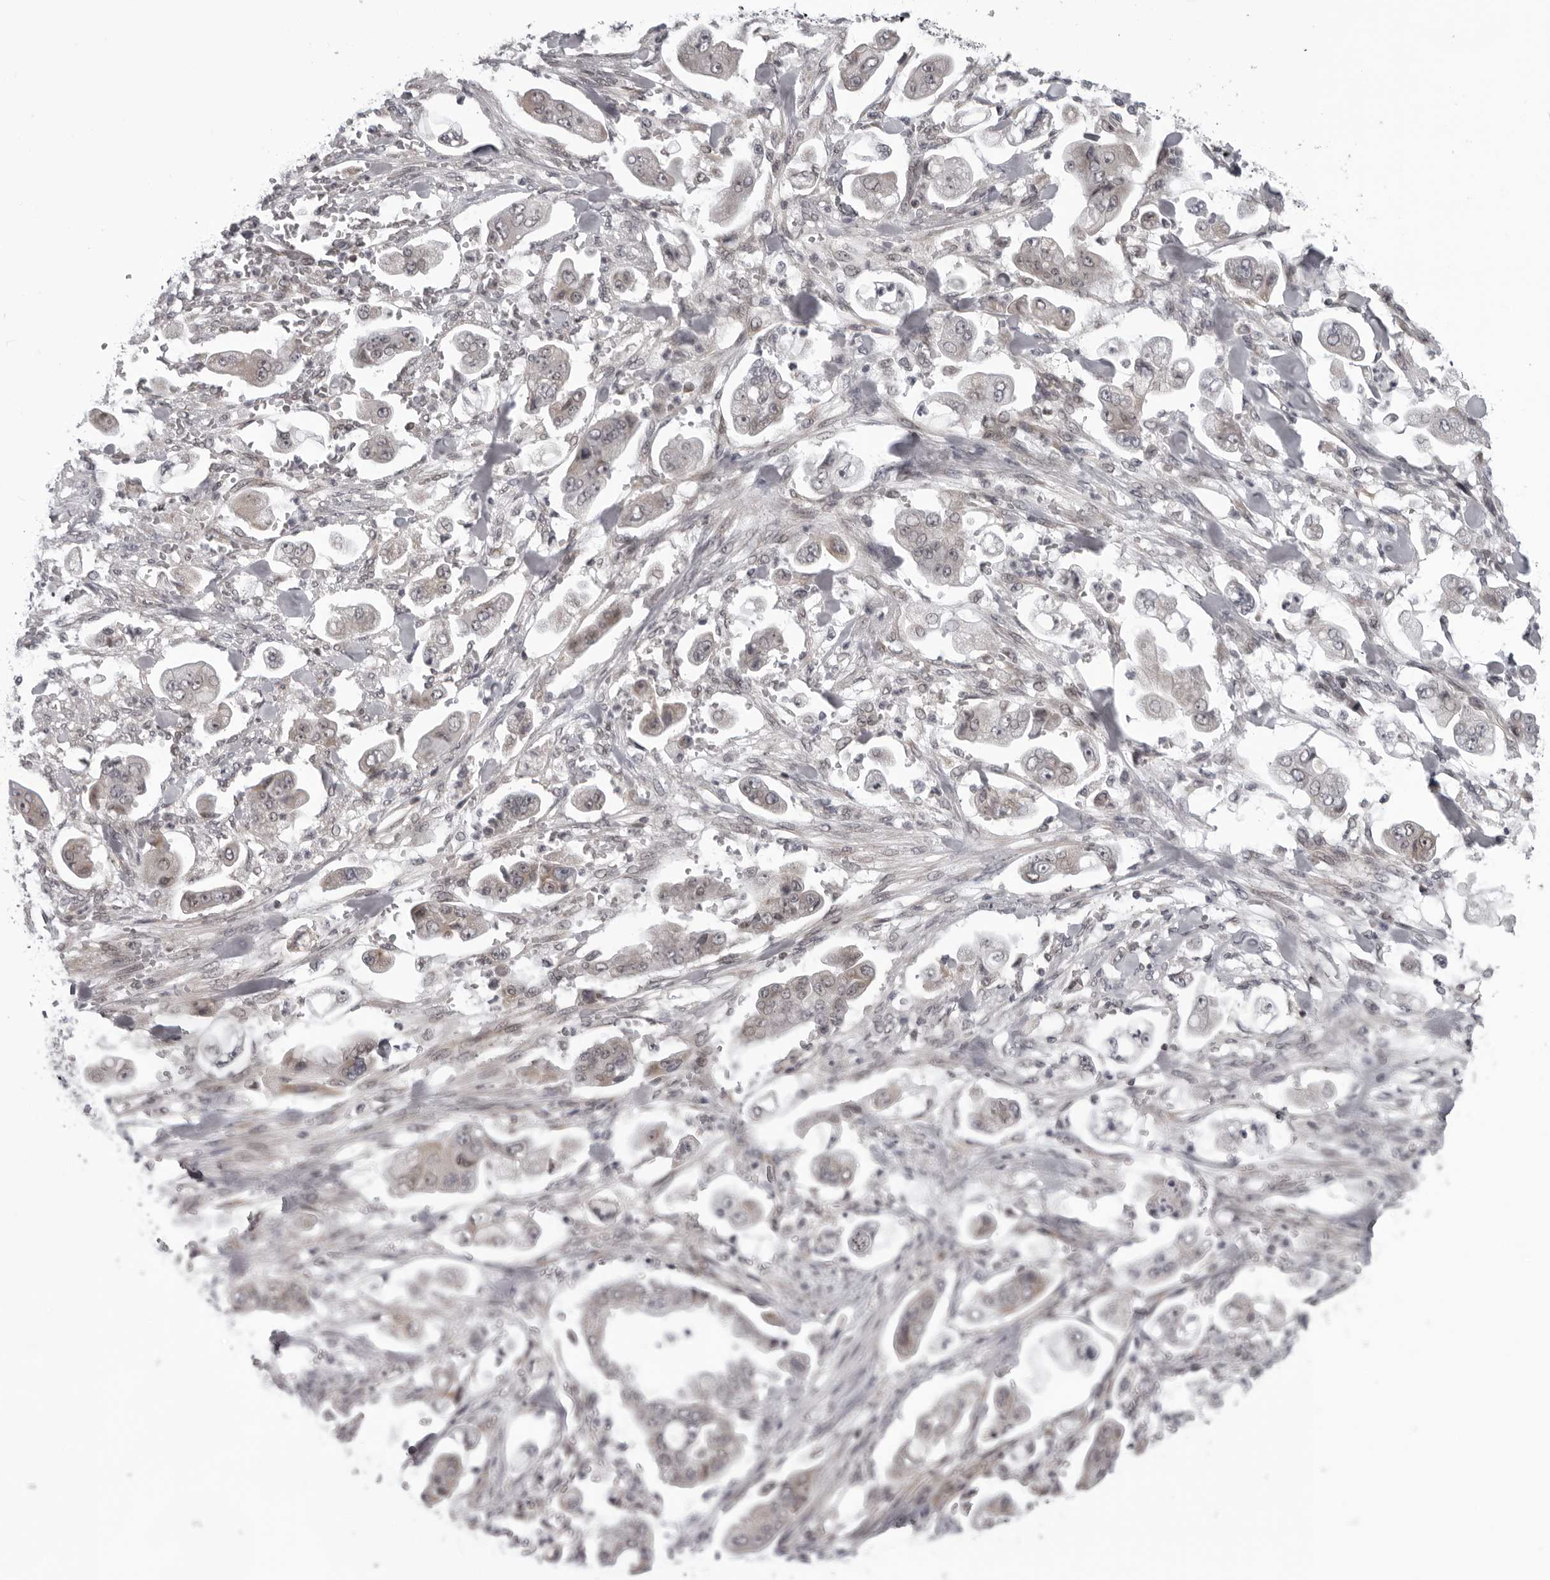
{"staining": {"intensity": "weak", "quantity": "<25%", "location": "cytoplasmic/membranous"}, "tissue": "stomach cancer", "cell_type": "Tumor cells", "image_type": "cancer", "snomed": [{"axis": "morphology", "description": "Adenocarcinoma, NOS"}, {"axis": "topography", "description": "Stomach"}], "caption": "Immunohistochemistry image of stomach adenocarcinoma stained for a protein (brown), which shows no staining in tumor cells.", "gene": "MAPK12", "patient": {"sex": "male", "age": 62}}